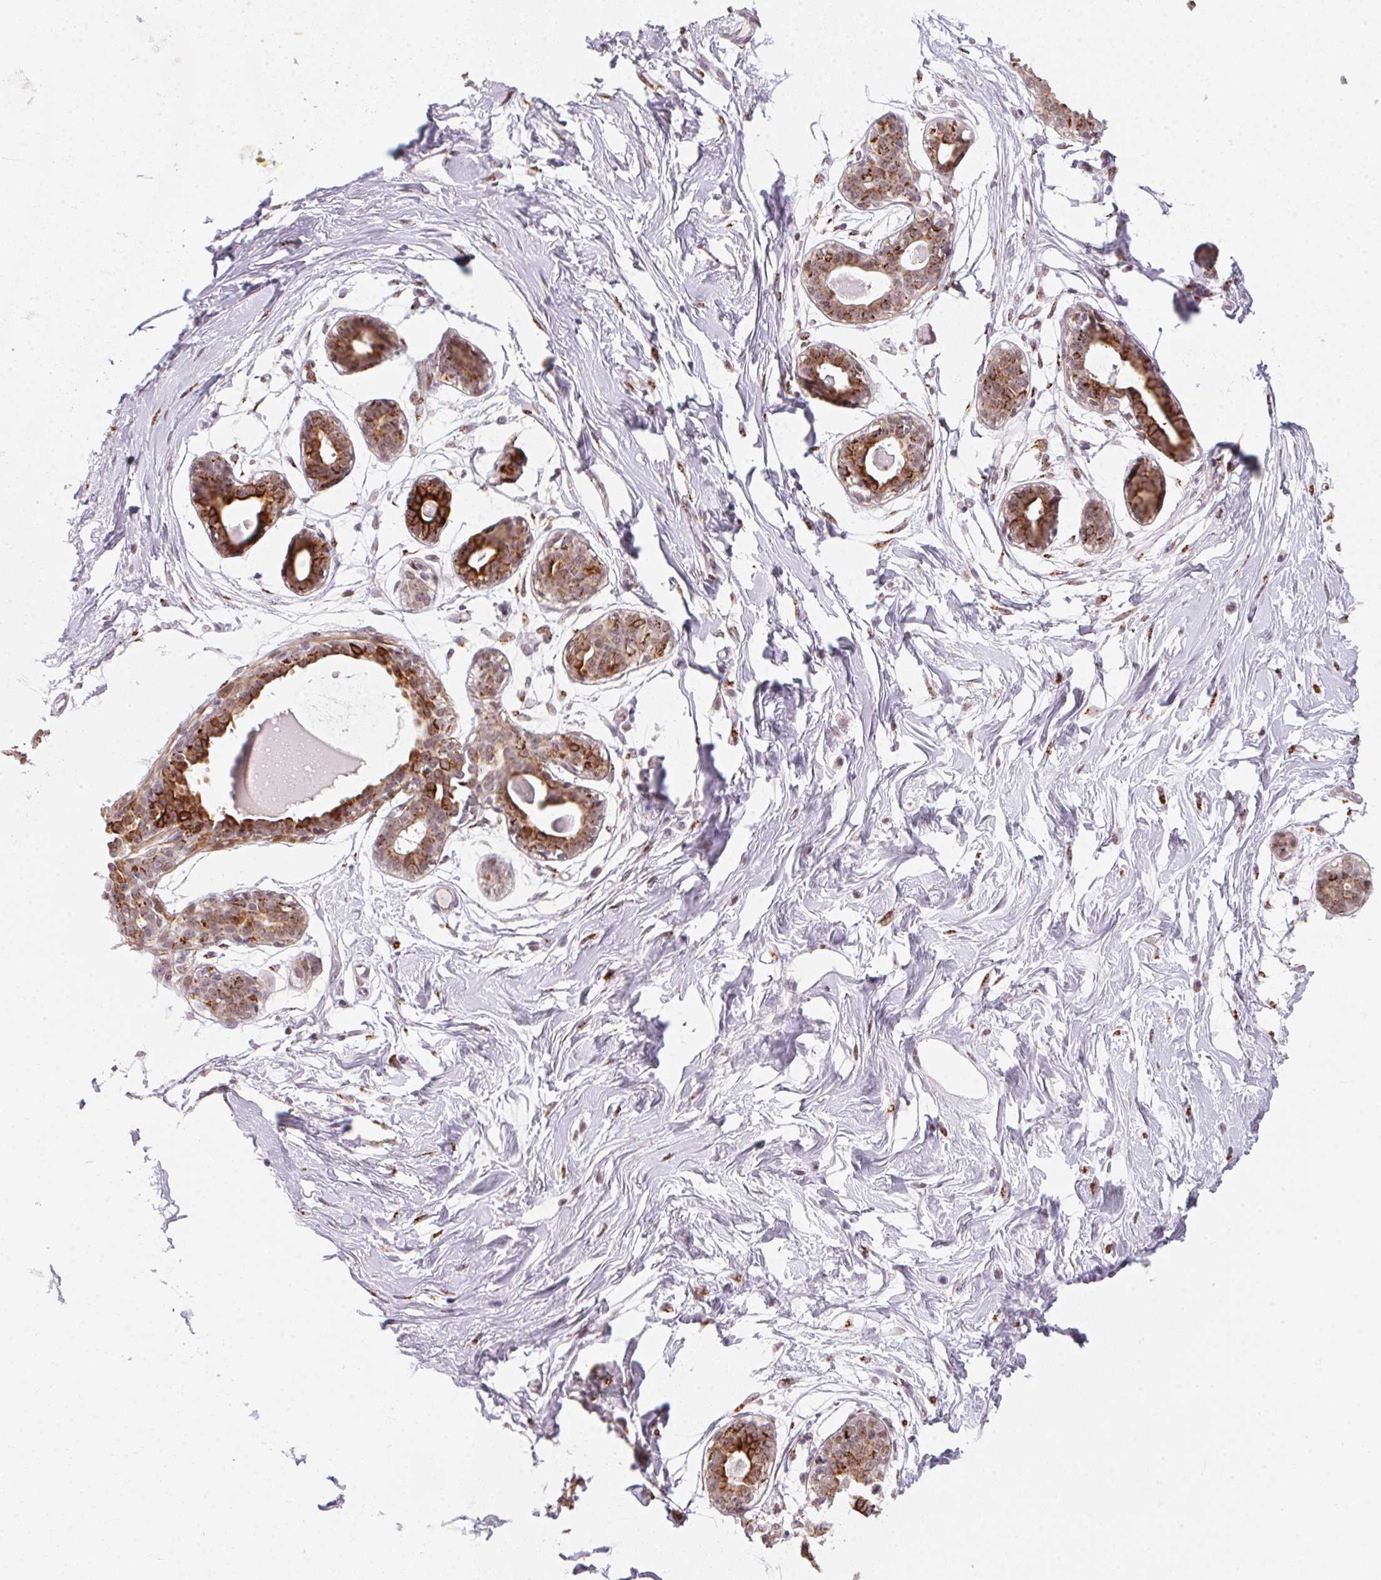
{"staining": {"intensity": "negative", "quantity": "none", "location": "none"}, "tissue": "breast", "cell_type": "Adipocytes", "image_type": "normal", "snomed": [{"axis": "morphology", "description": "Normal tissue, NOS"}, {"axis": "topography", "description": "Breast"}], "caption": "IHC histopathology image of benign breast: human breast stained with DAB (3,3'-diaminobenzidine) shows no significant protein expression in adipocytes.", "gene": "RAB22A", "patient": {"sex": "female", "age": 45}}